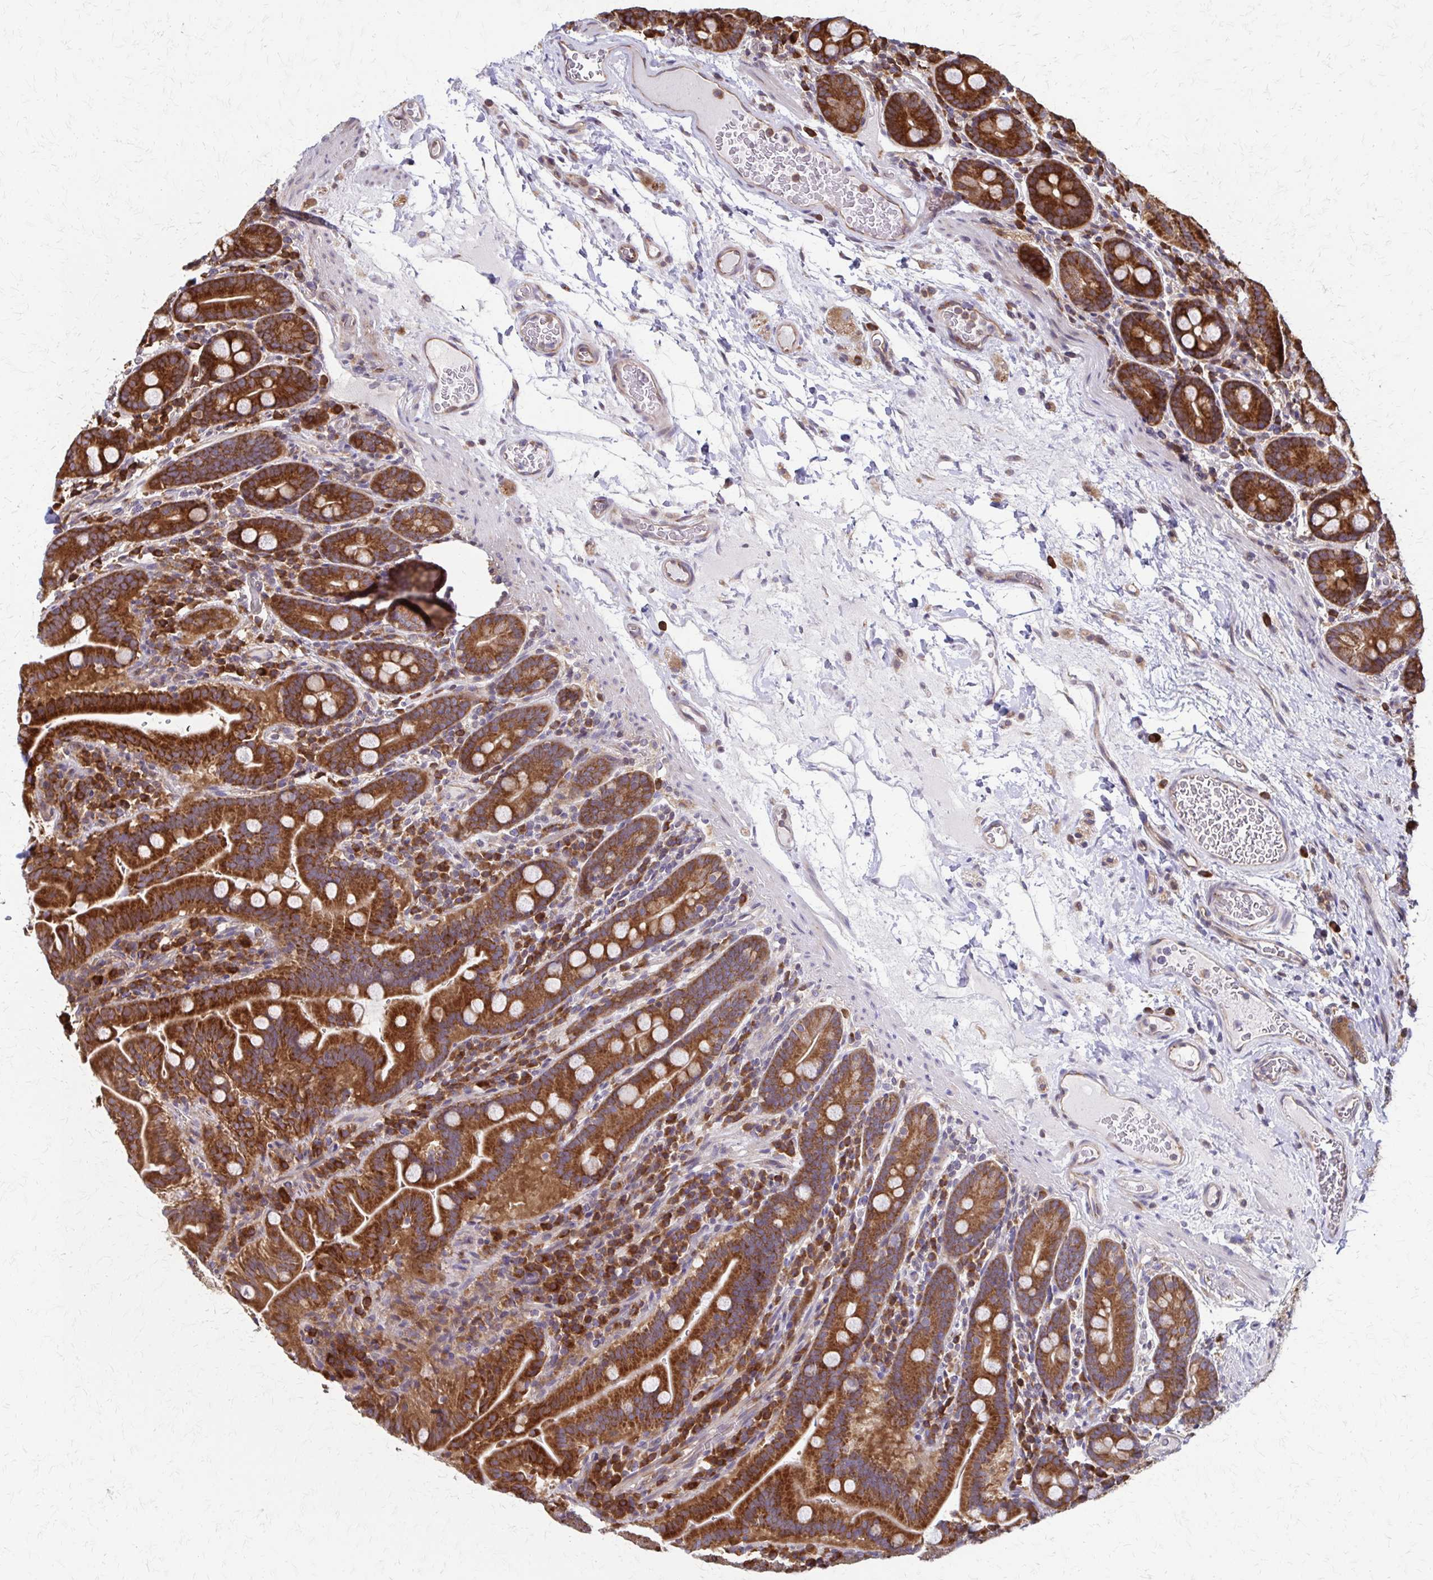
{"staining": {"intensity": "strong", "quantity": ">75%", "location": "cytoplasmic/membranous"}, "tissue": "small intestine", "cell_type": "Glandular cells", "image_type": "normal", "snomed": [{"axis": "morphology", "description": "Normal tissue, NOS"}, {"axis": "topography", "description": "Small intestine"}], "caption": "High-magnification brightfield microscopy of unremarkable small intestine stained with DAB (brown) and counterstained with hematoxylin (blue). glandular cells exhibit strong cytoplasmic/membranous expression is seen in approximately>75% of cells. The staining was performed using DAB to visualize the protein expression in brown, while the nuclei were stained in blue with hematoxylin (Magnification: 20x).", "gene": "EEF2", "patient": {"sex": "male", "age": 26}}